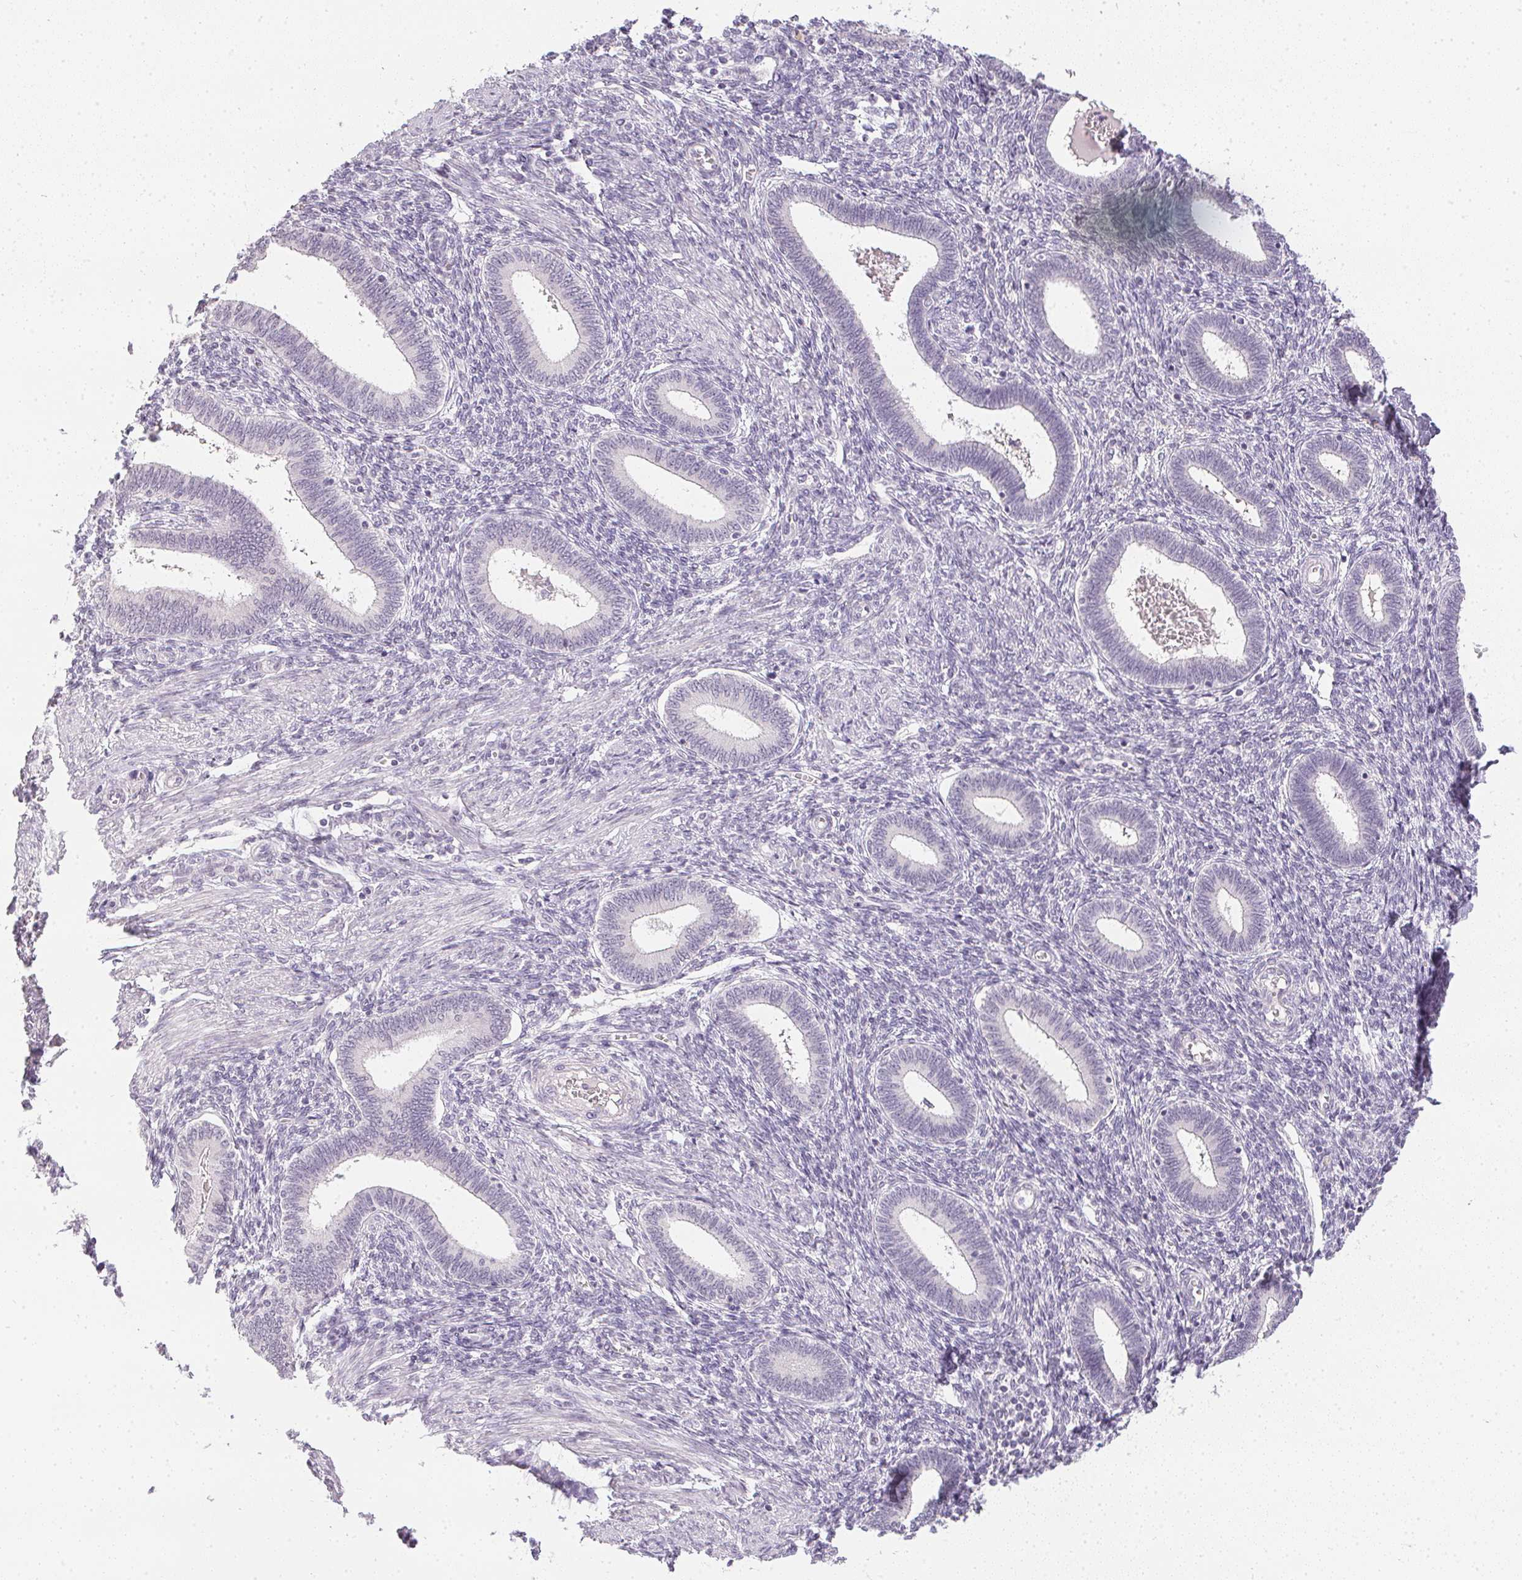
{"staining": {"intensity": "negative", "quantity": "none", "location": "none"}, "tissue": "endometrium", "cell_type": "Cells in endometrial stroma", "image_type": "normal", "snomed": [{"axis": "morphology", "description": "Normal tissue, NOS"}, {"axis": "topography", "description": "Endometrium"}], "caption": "Immunohistochemistry micrograph of unremarkable human endometrium stained for a protein (brown), which exhibits no positivity in cells in endometrial stroma. Nuclei are stained in blue.", "gene": "PPY", "patient": {"sex": "female", "age": 42}}